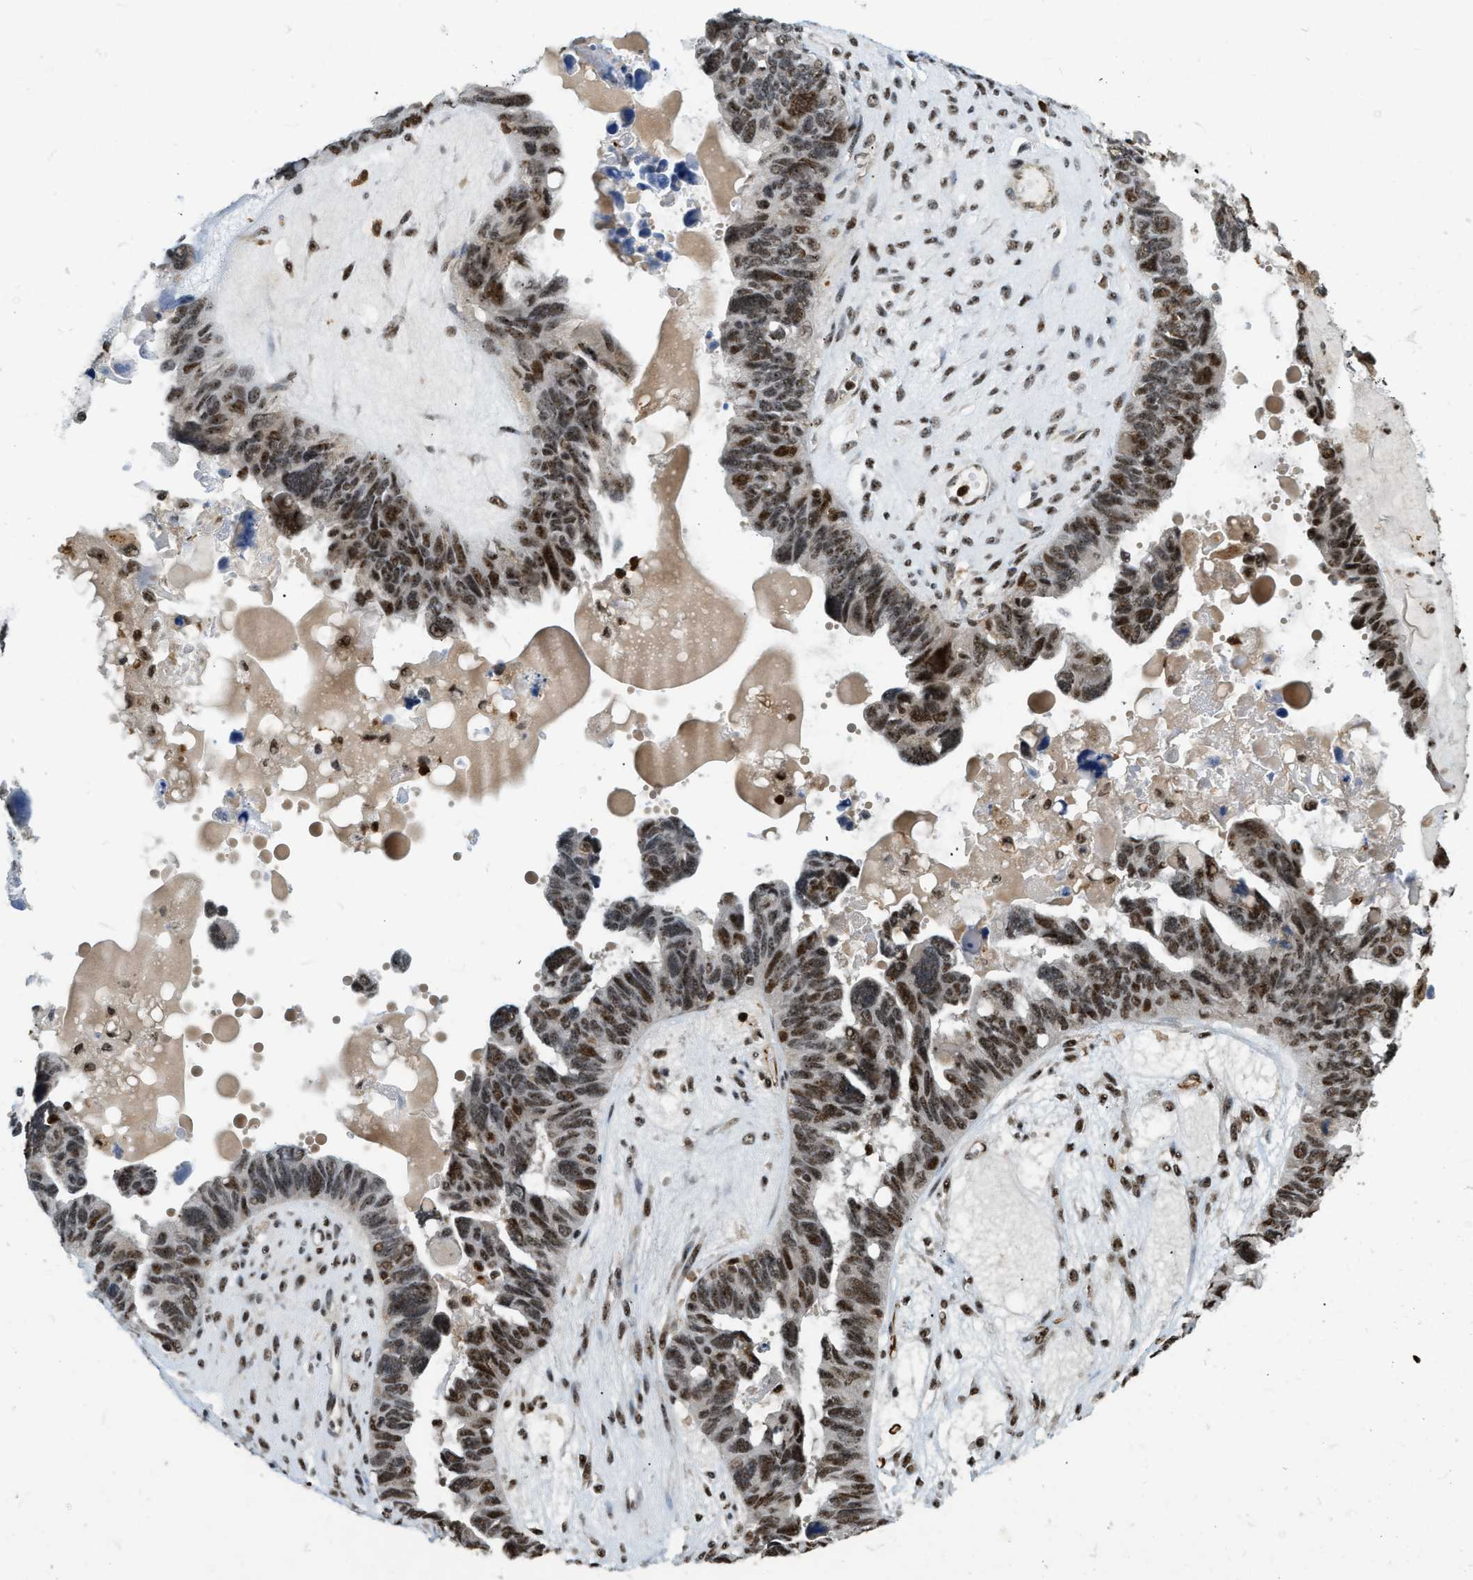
{"staining": {"intensity": "moderate", "quantity": ">75%", "location": "nuclear"}, "tissue": "ovarian cancer", "cell_type": "Tumor cells", "image_type": "cancer", "snomed": [{"axis": "morphology", "description": "Cystadenocarcinoma, serous, NOS"}, {"axis": "topography", "description": "Ovary"}], "caption": "An IHC histopathology image of tumor tissue is shown. Protein staining in brown labels moderate nuclear positivity in ovarian cancer (serous cystadenocarcinoma) within tumor cells.", "gene": "E2F1", "patient": {"sex": "female", "age": 79}}